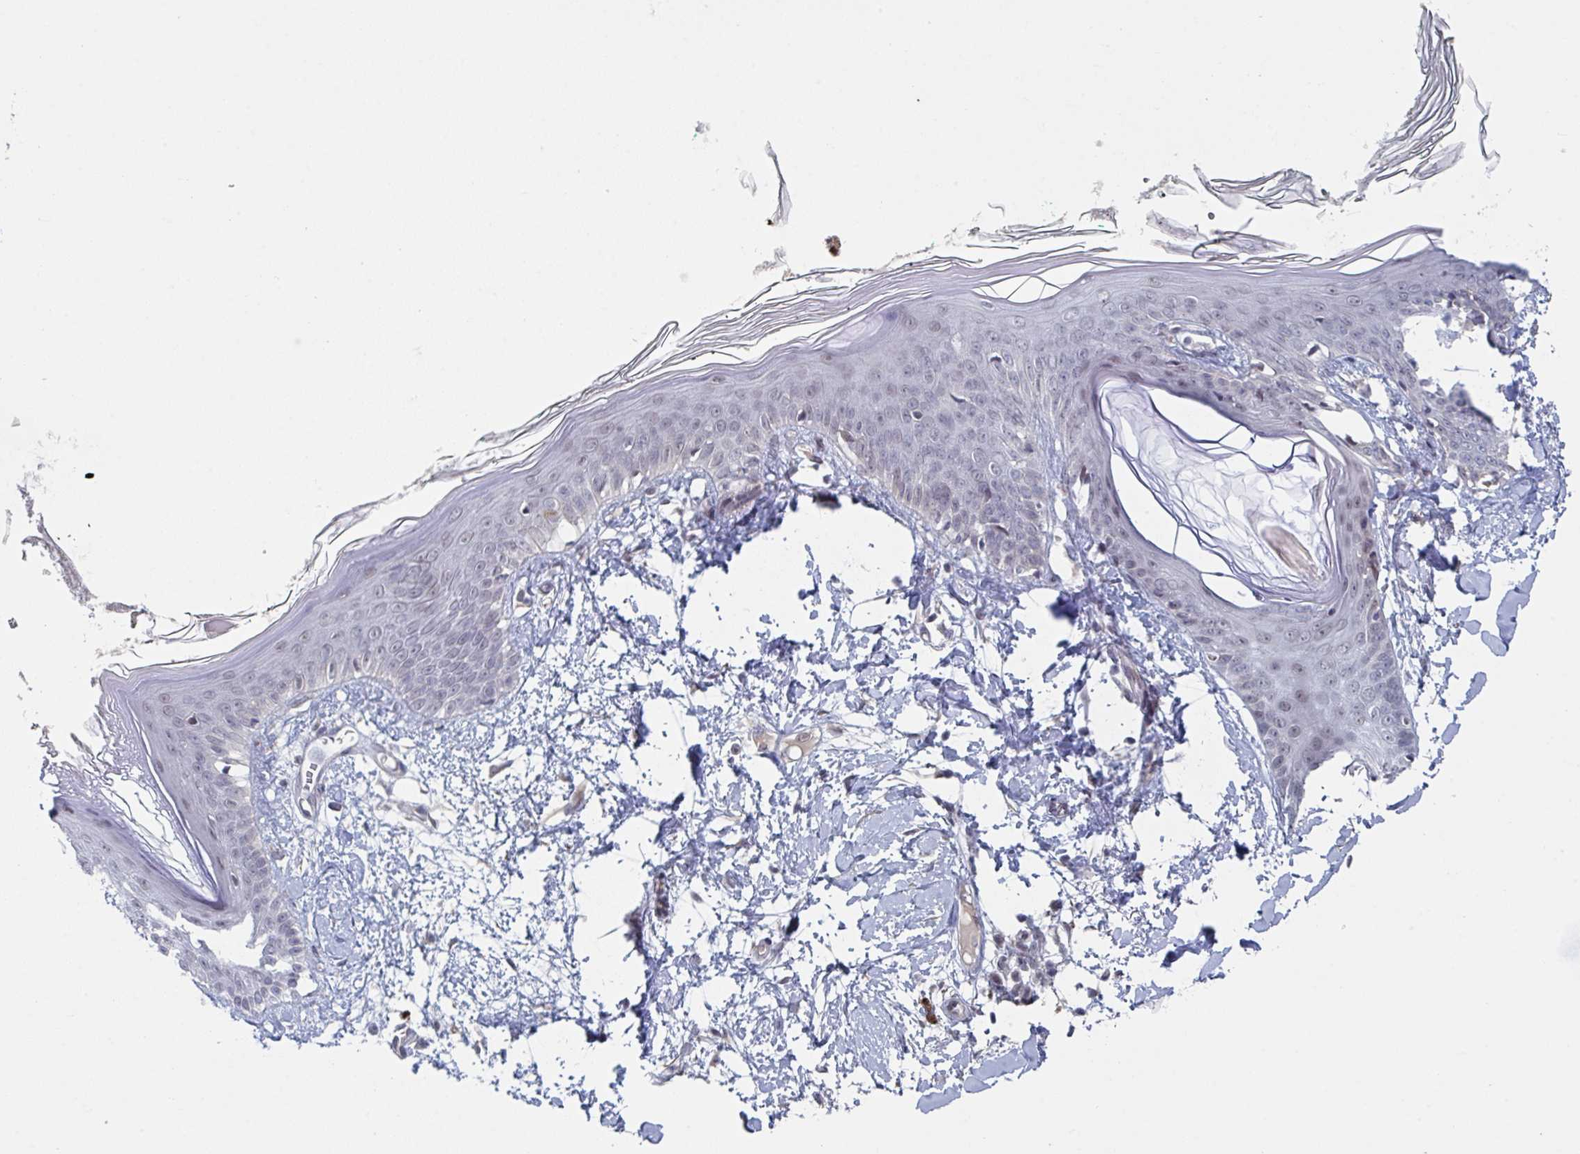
{"staining": {"intensity": "moderate", "quantity": "<25%", "location": "nuclear"}, "tissue": "skin", "cell_type": "Fibroblasts", "image_type": "normal", "snomed": [{"axis": "morphology", "description": "Normal tissue, NOS"}, {"axis": "topography", "description": "Skin"}], "caption": "Protein analysis of unremarkable skin exhibits moderate nuclear expression in approximately <25% of fibroblasts.", "gene": "RNF212", "patient": {"sex": "female", "age": 34}}